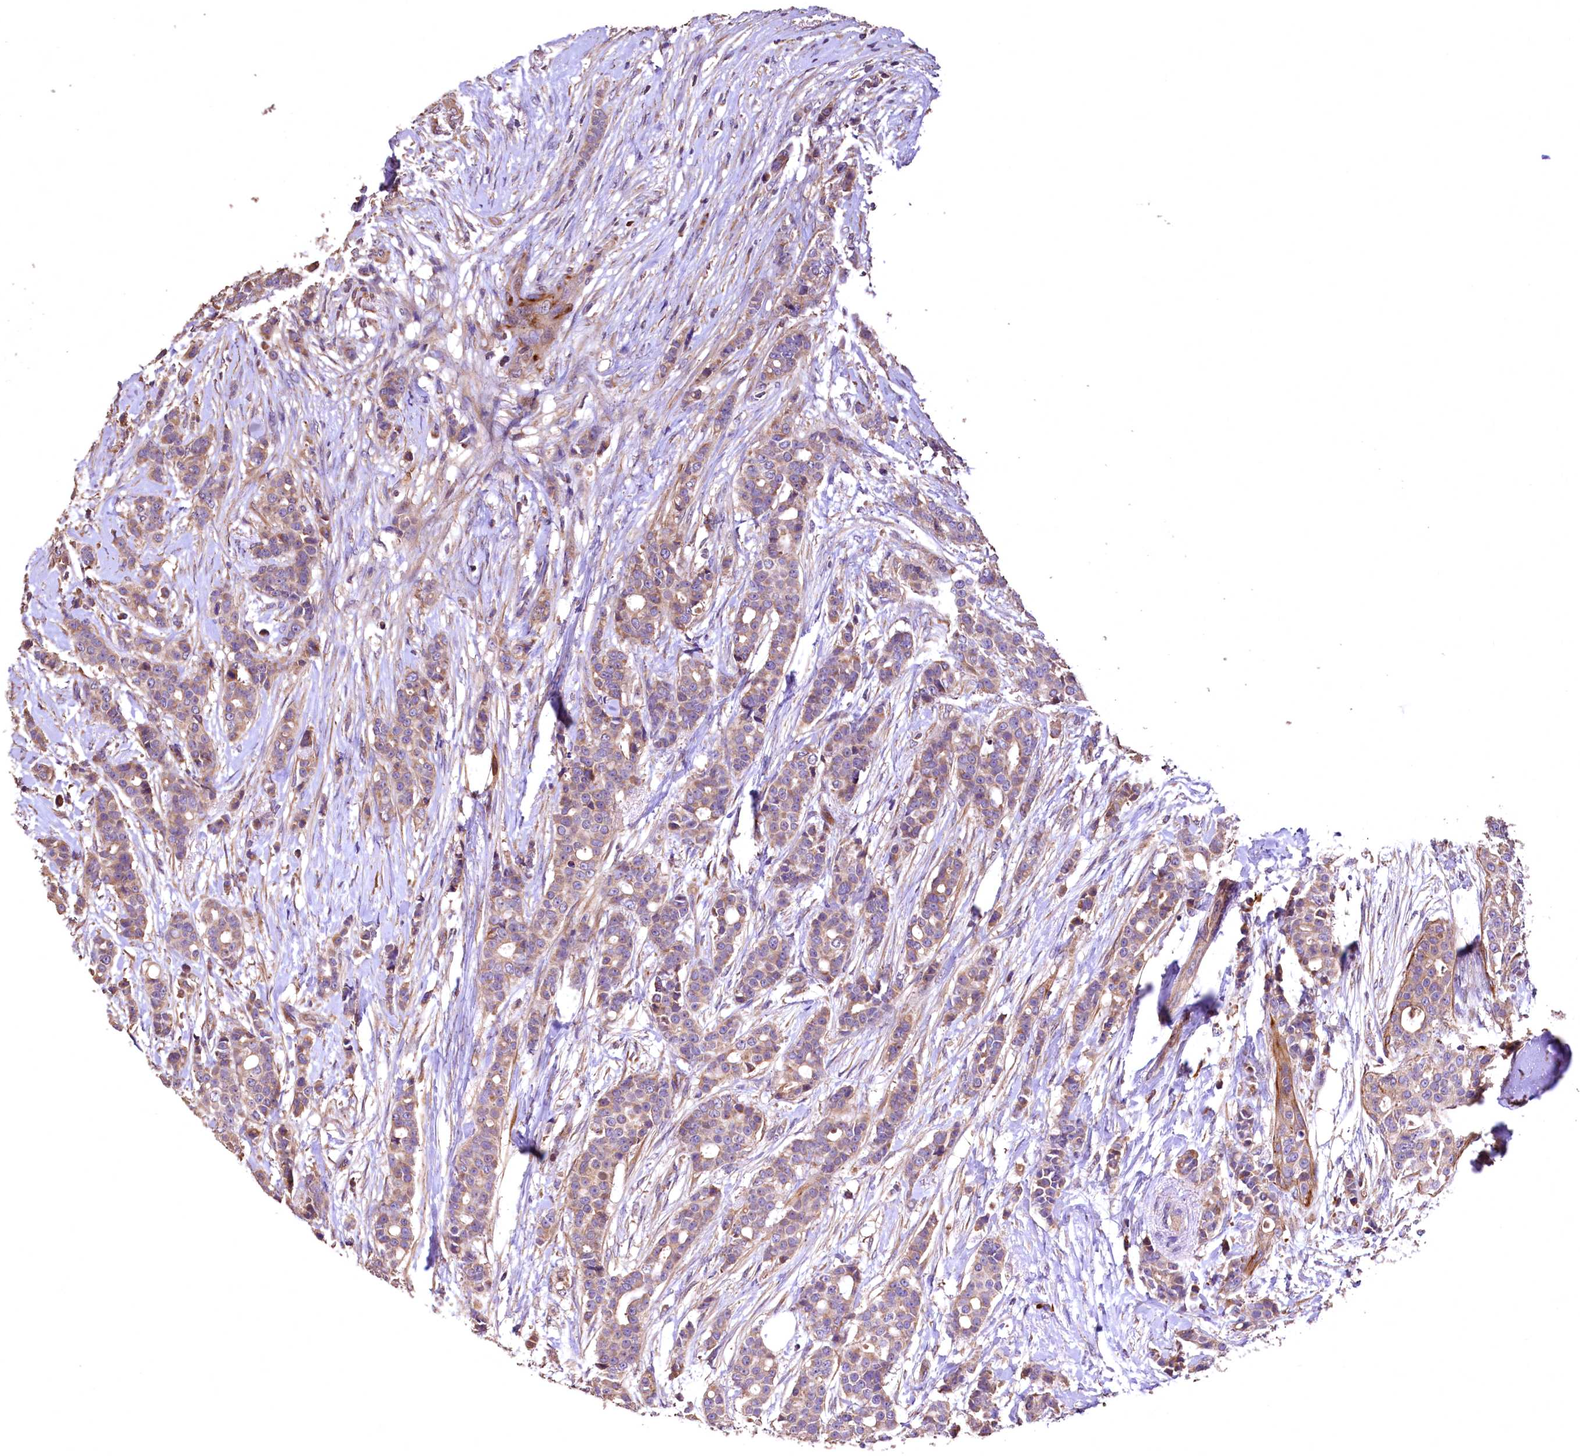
{"staining": {"intensity": "moderate", "quantity": ">75%", "location": "cytoplasmic/membranous"}, "tissue": "breast cancer", "cell_type": "Tumor cells", "image_type": "cancer", "snomed": [{"axis": "morphology", "description": "Lobular carcinoma"}, {"axis": "topography", "description": "Breast"}], "caption": "Human breast lobular carcinoma stained with a protein marker displays moderate staining in tumor cells.", "gene": "RASSF1", "patient": {"sex": "female", "age": 51}}